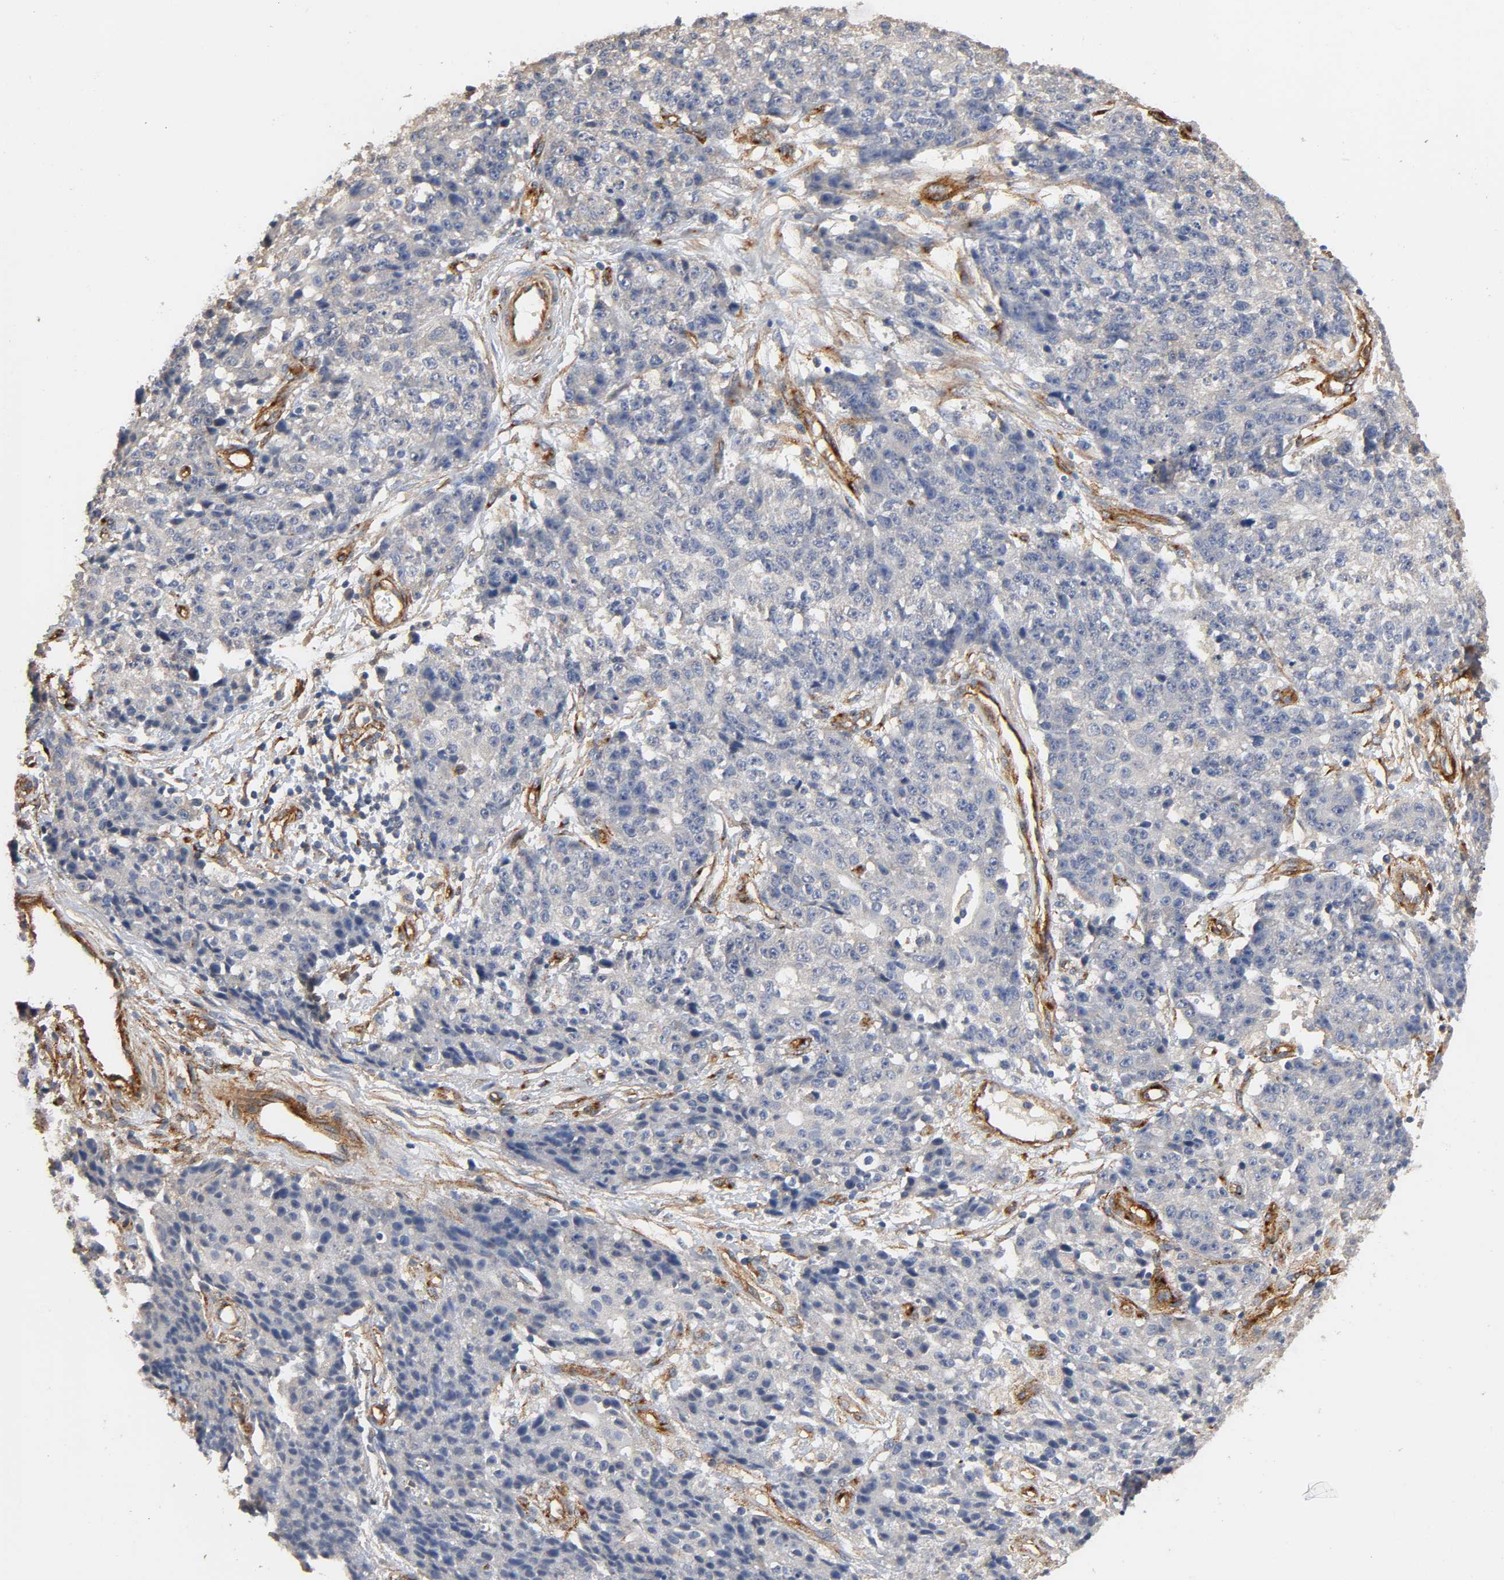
{"staining": {"intensity": "moderate", "quantity": "25%-75%", "location": "cytoplasmic/membranous"}, "tissue": "ovarian cancer", "cell_type": "Tumor cells", "image_type": "cancer", "snomed": [{"axis": "morphology", "description": "Carcinoma, endometroid"}, {"axis": "topography", "description": "Ovary"}], "caption": "Endometroid carcinoma (ovarian) stained with a brown dye reveals moderate cytoplasmic/membranous positive positivity in about 25%-75% of tumor cells.", "gene": "IFITM3", "patient": {"sex": "female", "age": 42}}